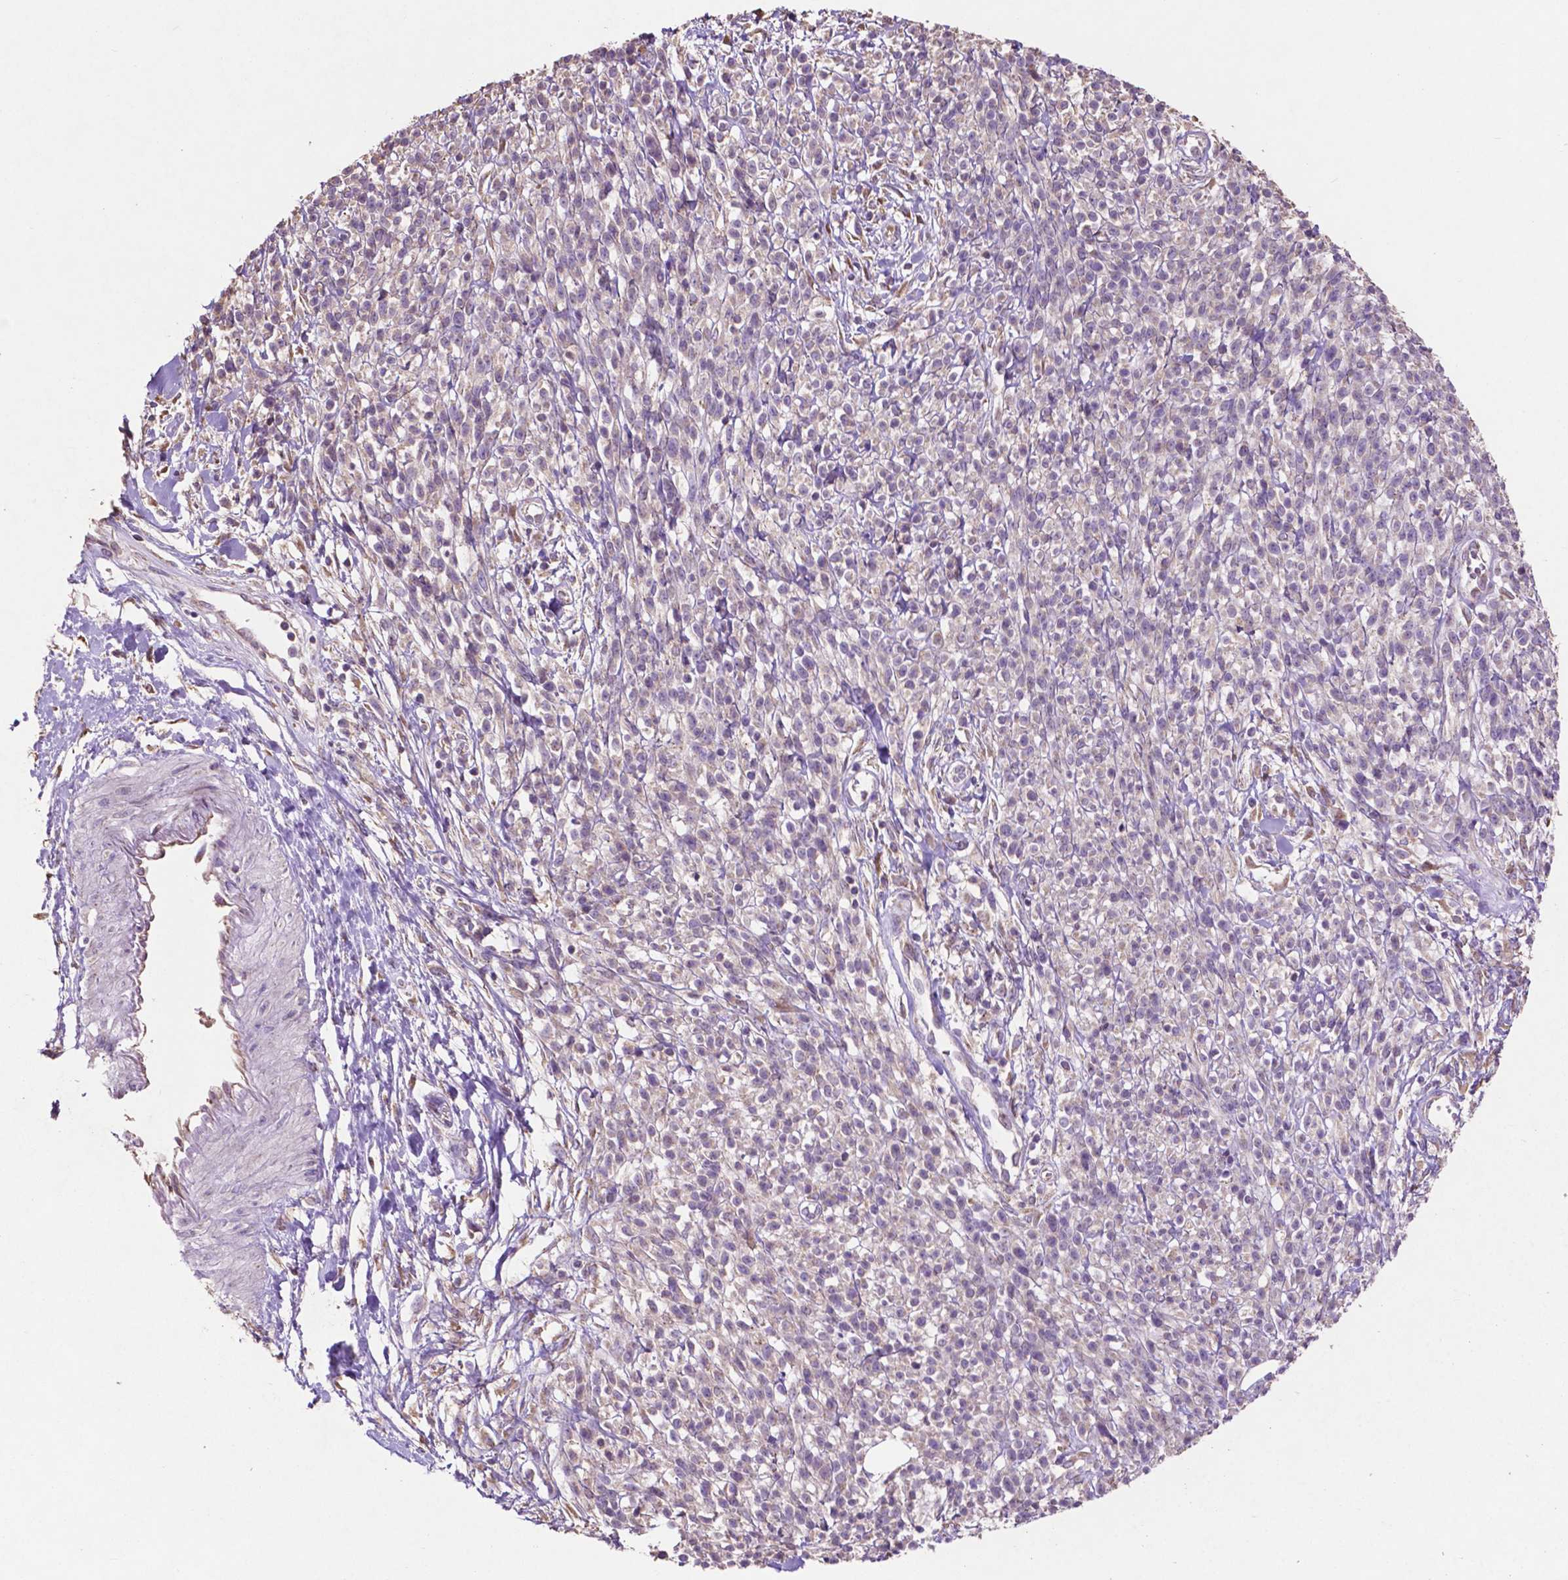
{"staining": {"intensity": "negative", "quantity": "none", "location": "none"}, "tissue": "melanoma", "cell_type": "Tumor cells", "image_type": "cancer", "snomed": [{"axis": "morphology", "description": "Malignant melanoma, NOS"}, {"axis": "topography", "description": "Skin"}, {"axis": "topography", "description": "Skin of trunk"}], "caption": "IHC of human melanoma reveals no staining in tumor cells. The staining is performed using DAB (3,3'-diaminobenzidine) brown chromogen with nuclei counter-stained in using hematoxylin.", "gene": "MBTPS1", "patient": {"sex": "male", "age": 74}}